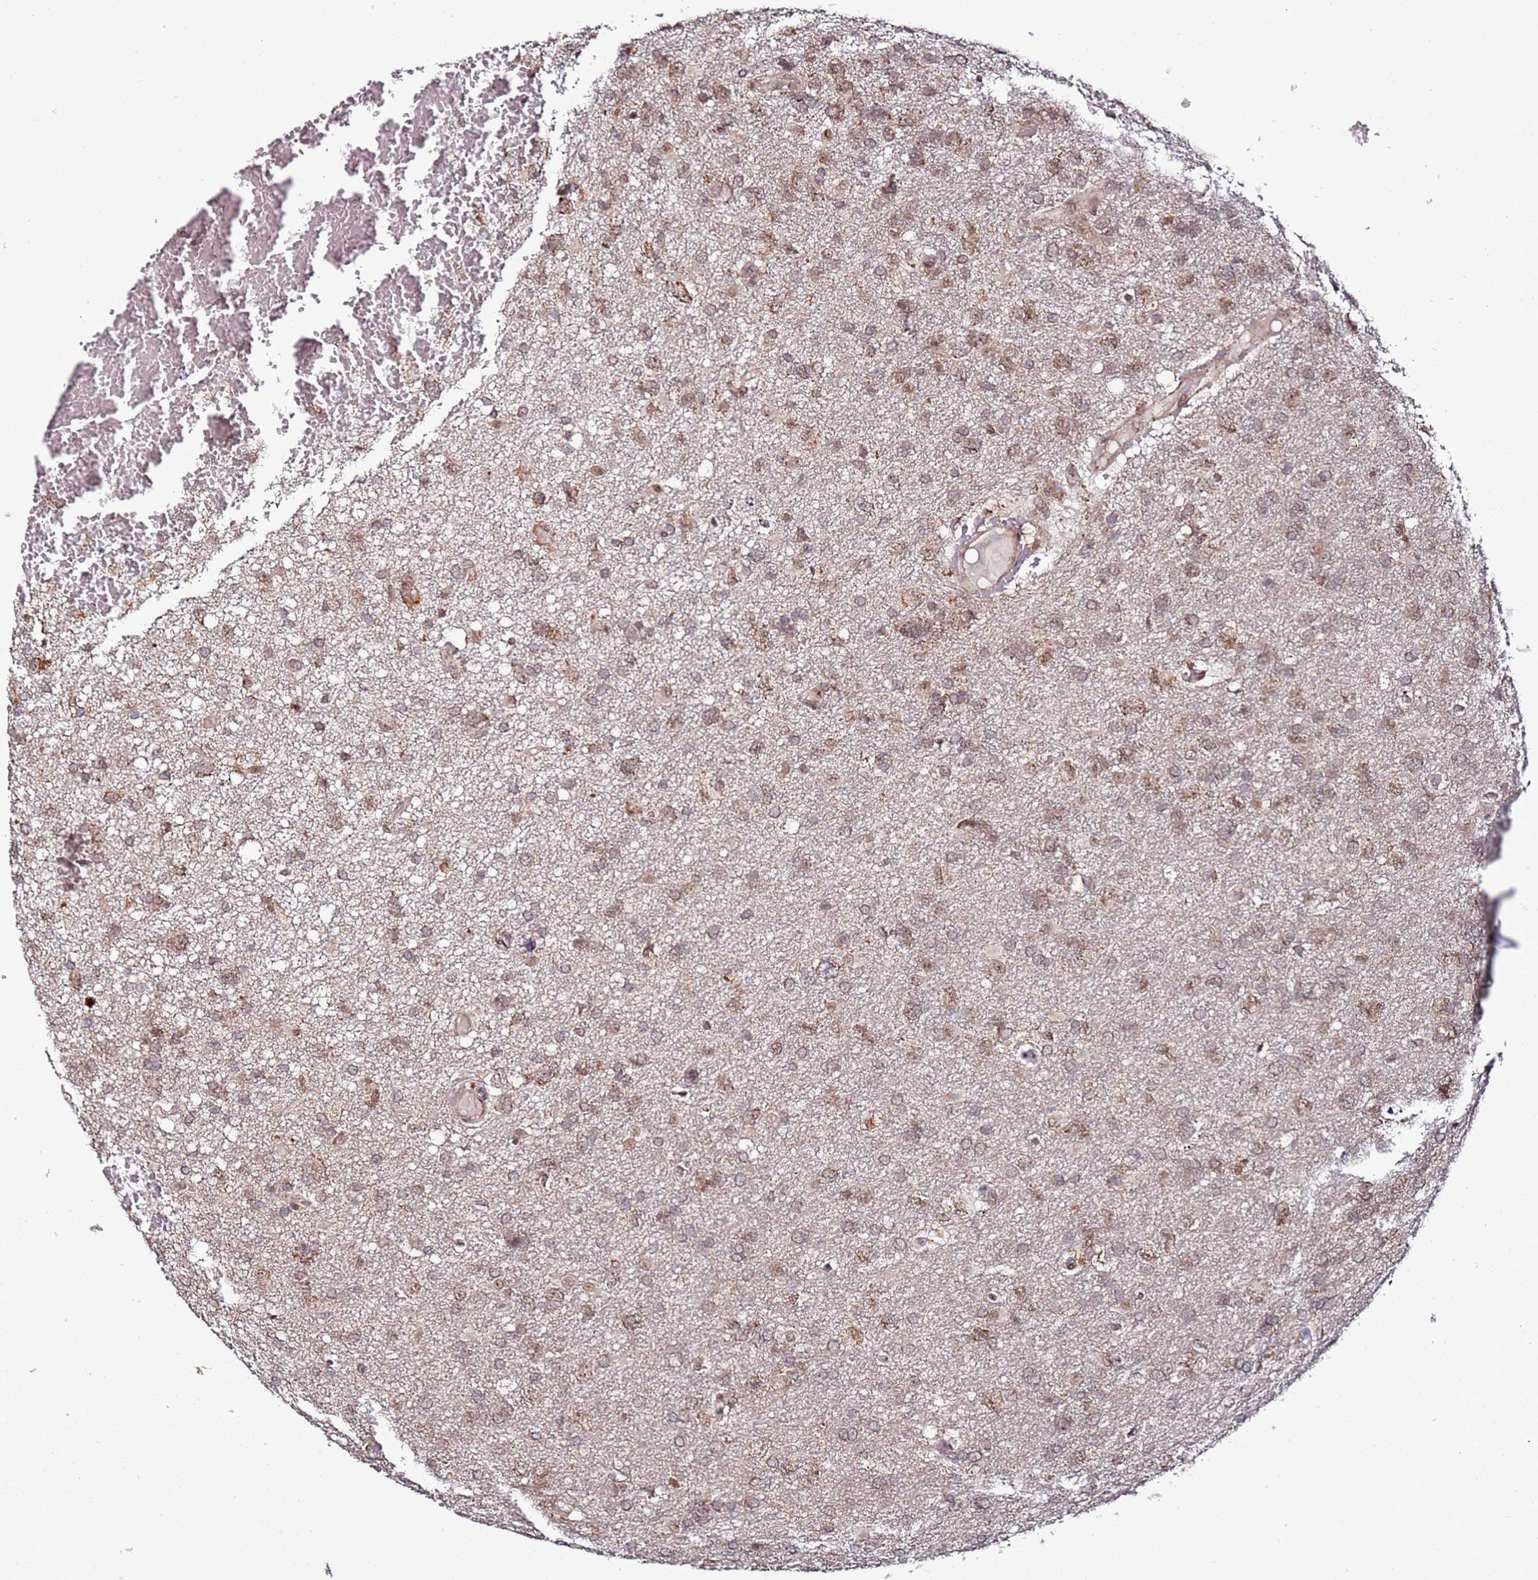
{"staining": {"intensity": "moderate", "quantity": ">75%", "location": "cytoplasmic/membranous"}, "tissue": "glioma", "cell_type": "Tumor cells", "image_type": "cancer", "snomed": [{"axis": "morphology", "description": "Glioma, malignant, High grade"}, {"axis": "topography", "description": "Brain"}], "caption": "Moderate cytoplasmic/membranous positivity is present in about >75% of tumor cells in malignant glioma (high-grade). Nuclei are stained in blue.", "gene": "TP53AIP1", "patient": {"sex": "male", "age": 61}}